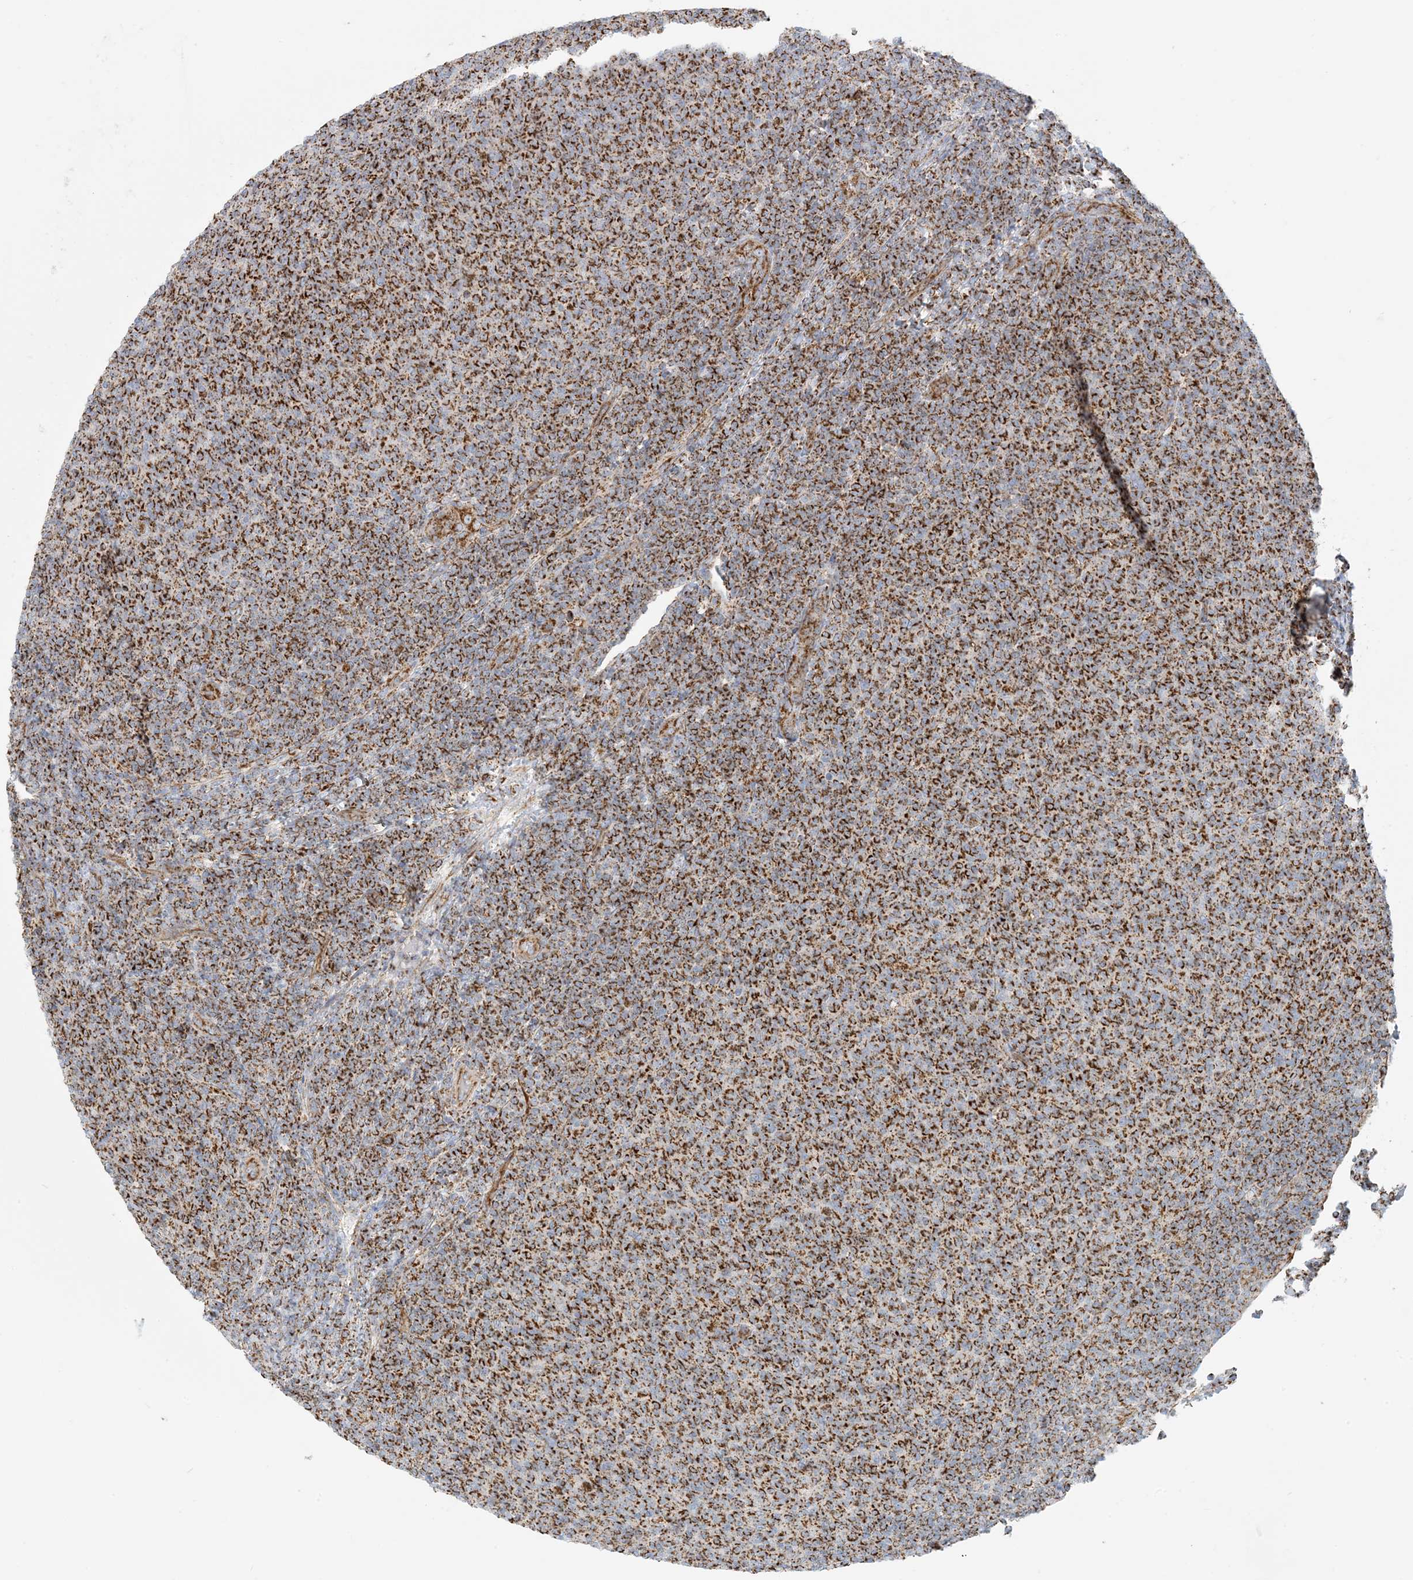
{"staining": {"intensity": "strong", "quantity": ">75%", "location": "cytoplasmic/membranous"}, "tissue": "lymphoma", "cell_type": "Tumor cells", "image_type": "cancer", "snomed": [{"axis": "morphology", "description": "Malignant lymphoma, non-Hodgkin's type, Low grade"}, {"axis": "topography", "description": "Lymph node"}], "caption": "Tumor cells exhibit strong cytoplasmic/membranous positivity in about >75% of cells in low-grade malignant lymphoma, non-Hodgkin's type.", "gene": "COA3", "patient": {"sex": "male", "age": 66}}